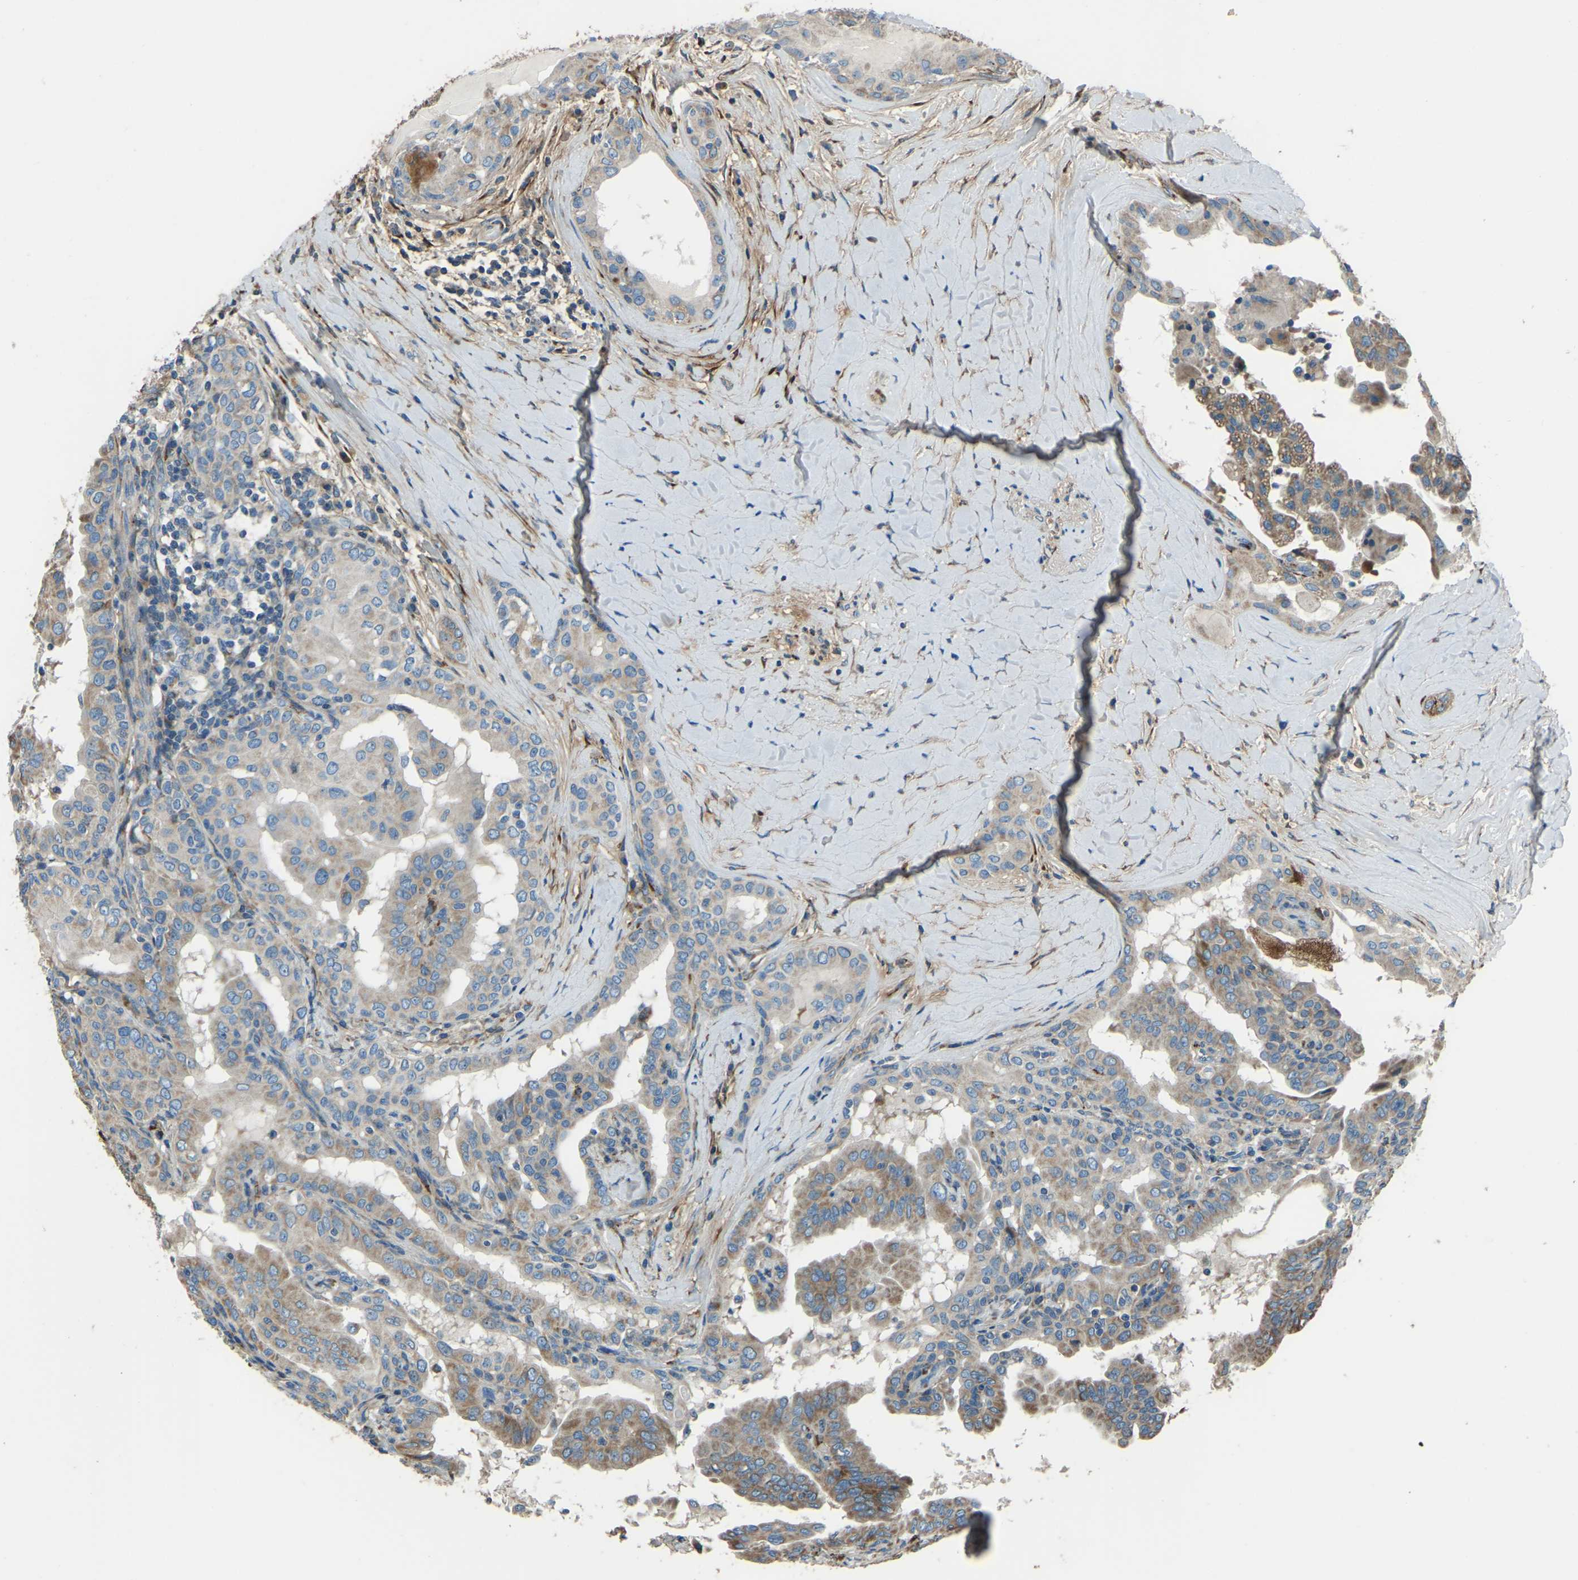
{"staining": {"intensity": "weak", "quantity": ">75%", "location": "cytoplasmic/membranous"}, "tissue": "thyroid cancer", "cell_type": "Tumor cells", "image_type": "cancer", "snomed": [{"axis": "morphology", "description": "Papillary adenocarcinoma, NOS"}, {"axis": "topography", "description": "Thyroid gland"}], "caption": "Weak cytoplasmic/membranous staining for a protein is appreciated in approximately >75% of tumor cells of thyroid cancer (papillary adenocarcinoma) using immunohistochemistry (IHC).", "gene": "COL3A1", "patient": {"sex": "male", "age": 33}}